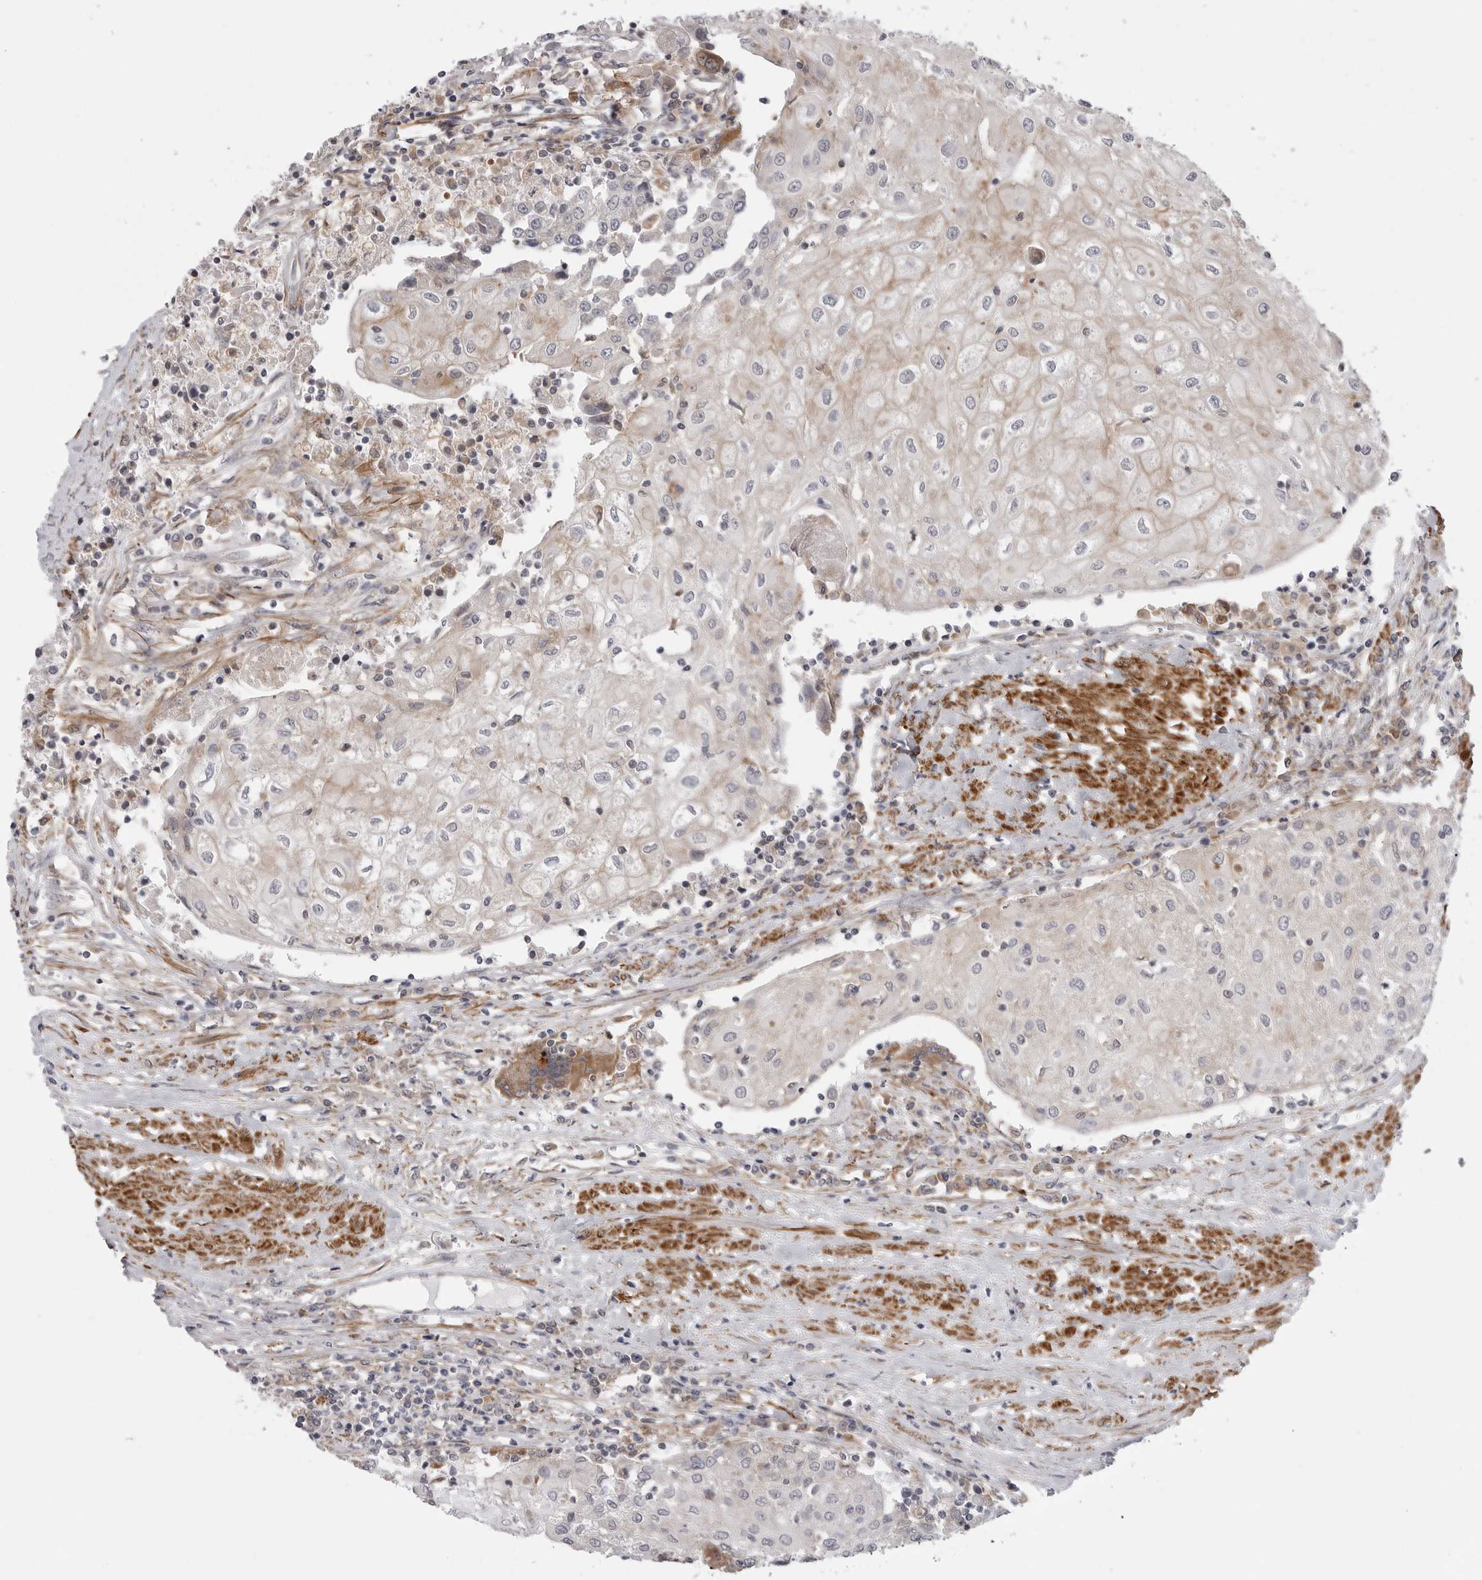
{"staining": {"intensity": "weak", "quantity": "<25%", "location": "cytoplasmic/membranous"}, "tissue": "urothelial cancer", "cell_type": "Tumor cells", "image_type": "cancer", "snomed": [{"axis": "morphology", "description": "Urothelial carcinoma, High grade"}, {"axis": "topography", "description": "Urinary bladder"}], "caption": "Immunohistochemical staining of human urothelial cancer reveals no significant positivity in tumor cells.", "gene": "SCP2", "patient": {"sex": "female", "age": 85}}